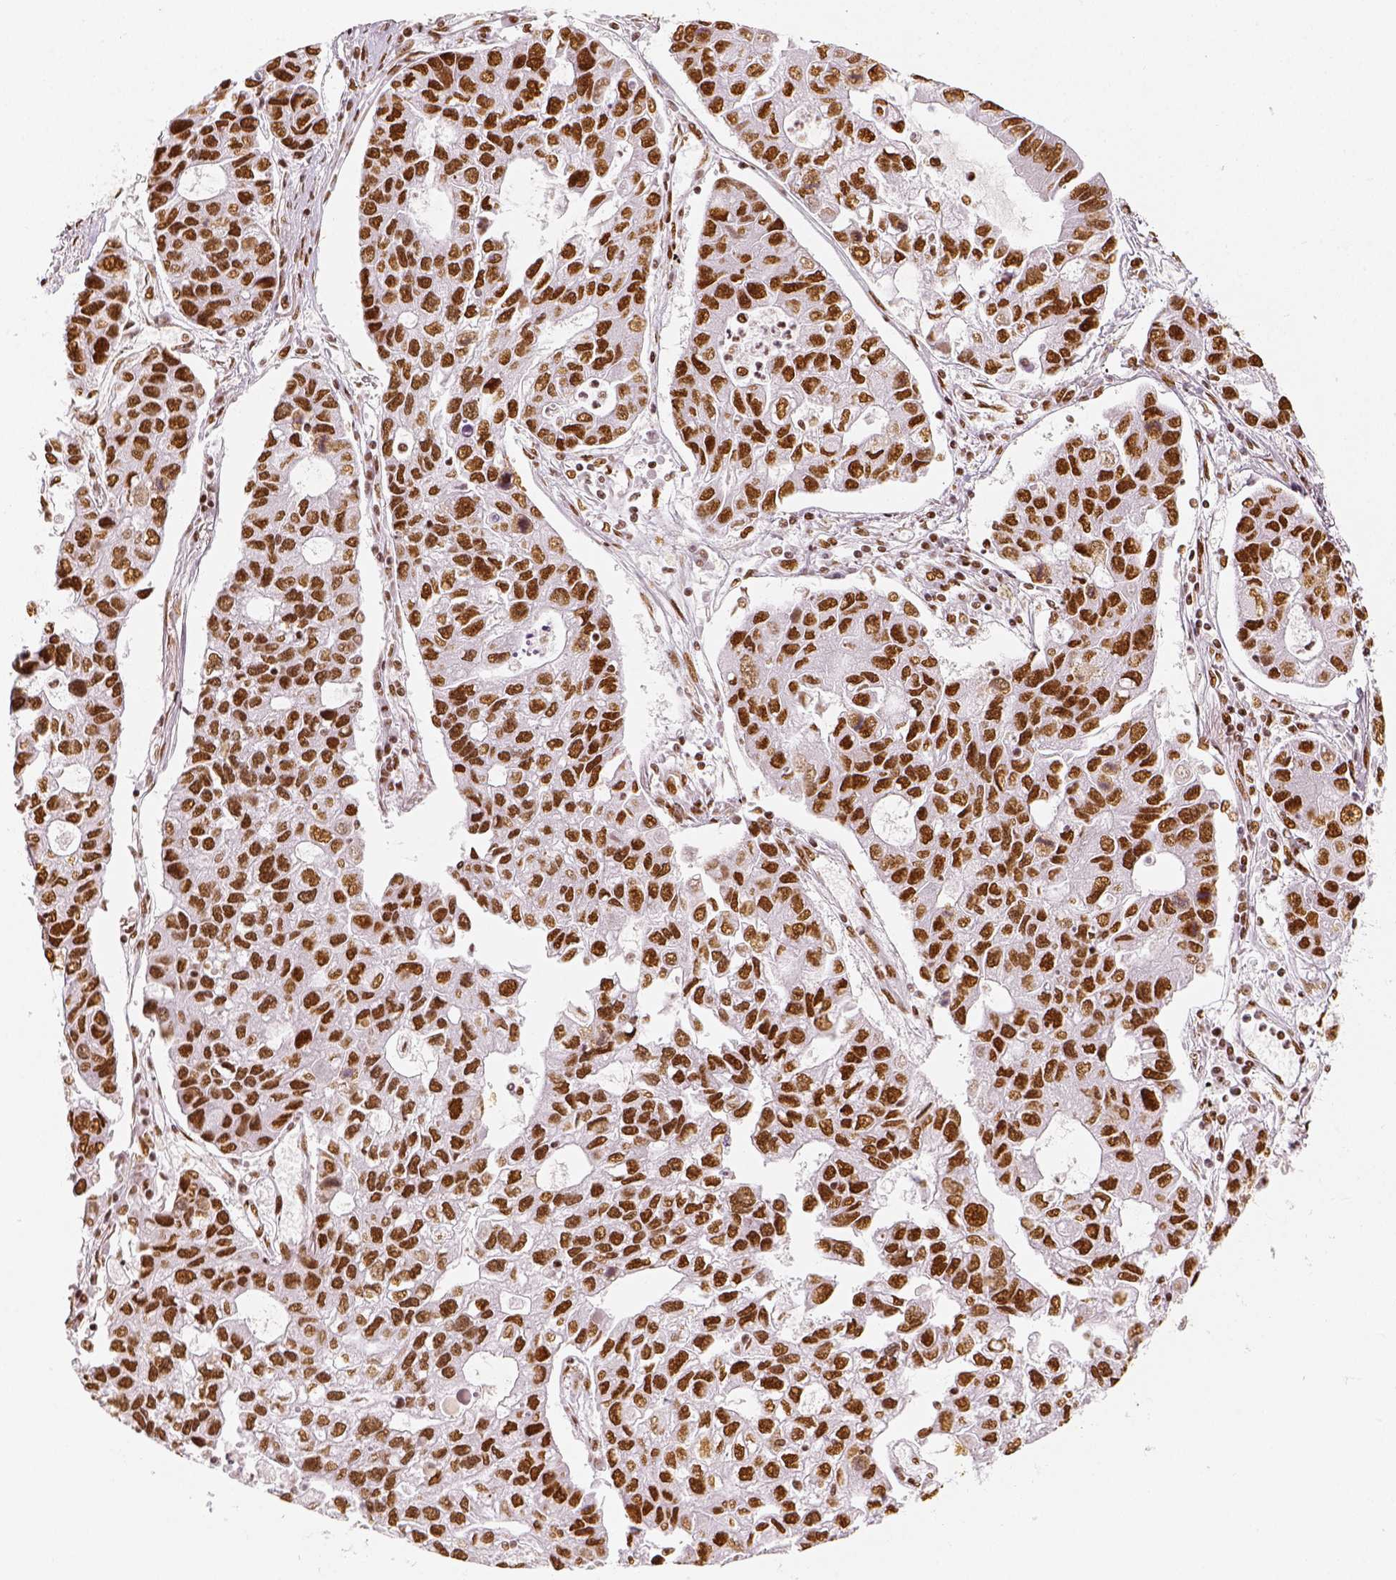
{"staining": {"intensity": "strong", "quantity": ">75%", "location": "nuclear"}, "tissue": "lung cancer", "cell_type": "Tumor cells", "image_type": "cancer", "snomed": [{"axis": "morphology", "description": "Adenocarcinoma, NOS"}, {"axis": "topography", "description": "Bronchus"}, {"axis": "topography", "description": "Lung"}], "caption": "Adenocarcinoma (lung) stained for a protein exhibits strong nuclear positivity in tumor cells. Using DAB (brown) and hematoxylin (blue) stains, captured at high magnification using brightfield microscopy.", "gene": "KDM5B", "patient": {"sex": "female", "age": 51}}